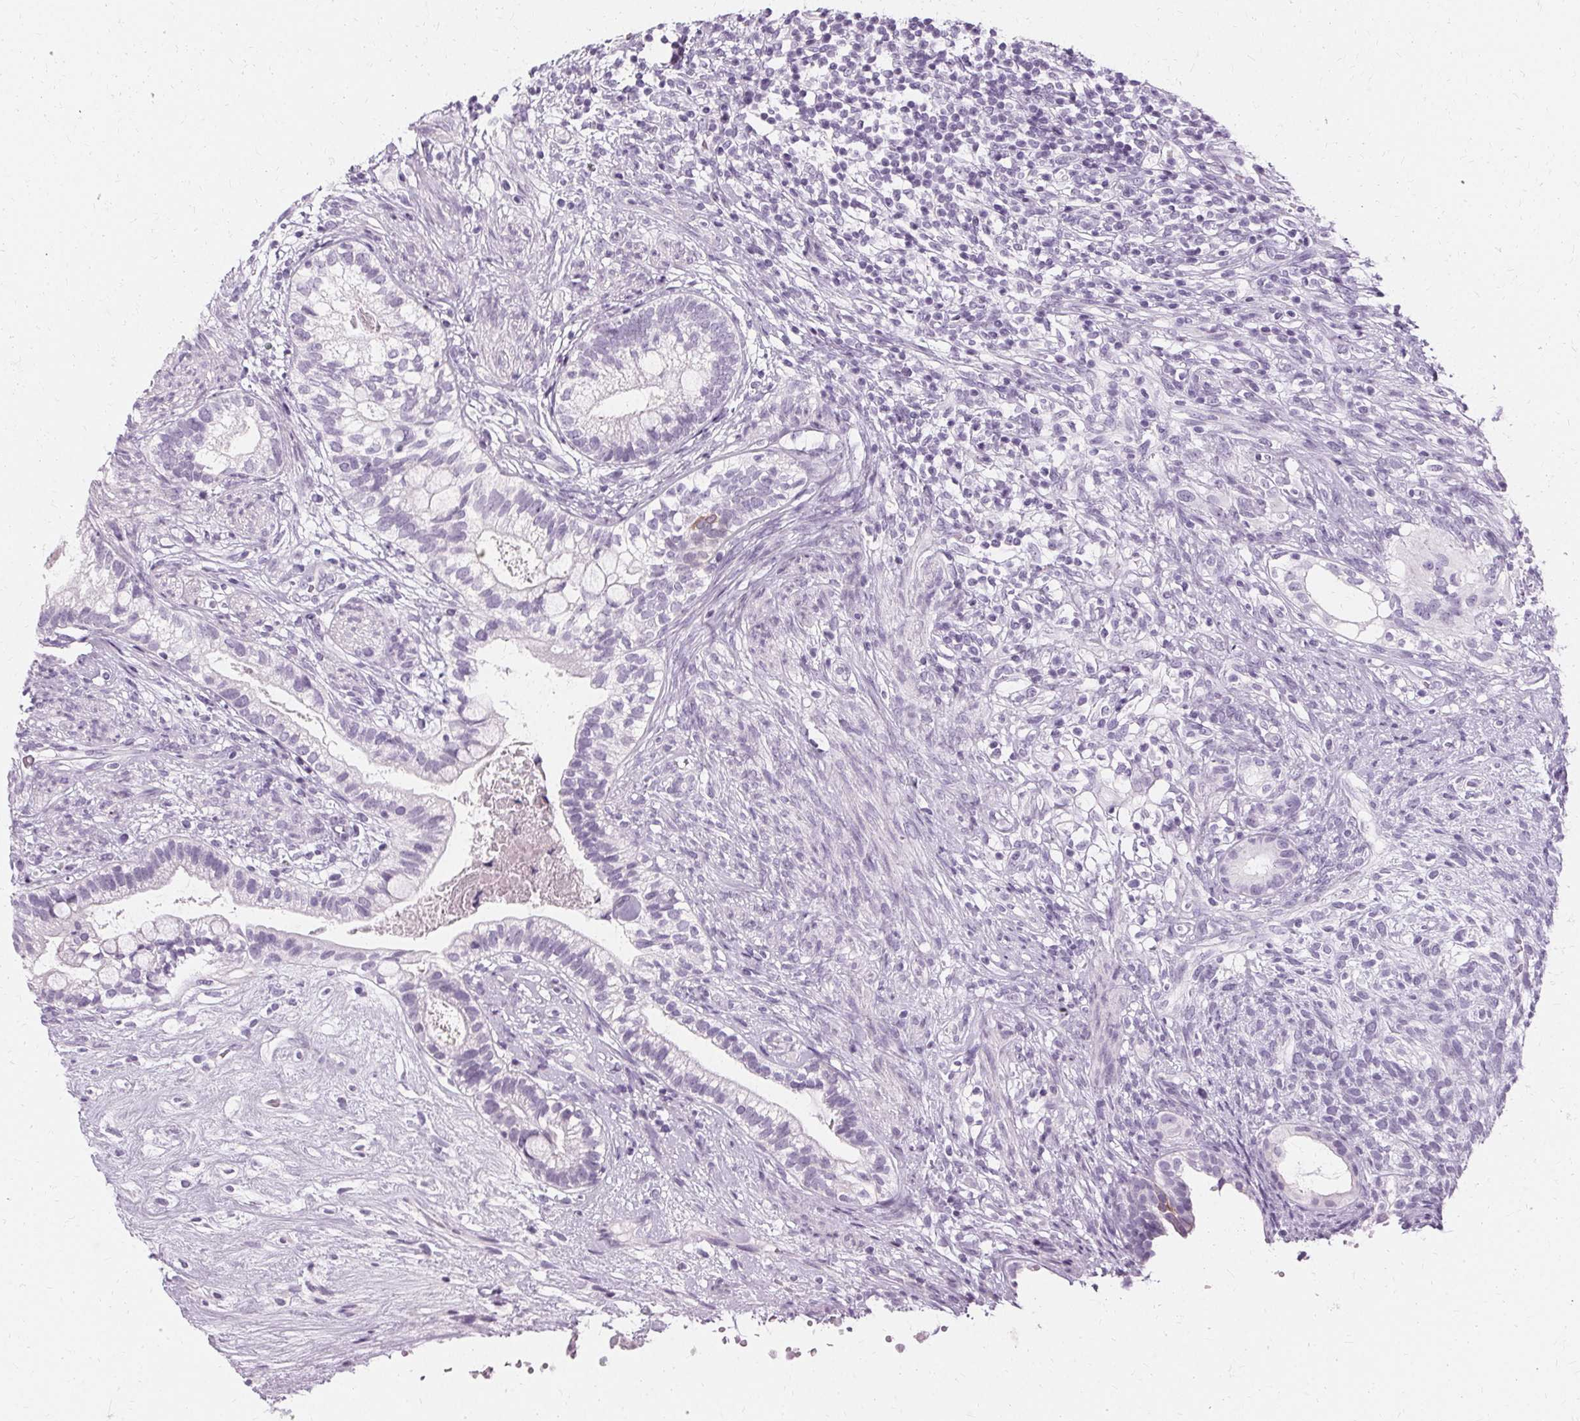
{"staining": {"intensity": "negative", "quantity": "none", "location": "none"}, "tissue": "testis cancer", "cell_type": "Tumor cells", "image_type": "cancer", "snomed": [{"axis": "morphology", "description": "Seminoma, NOS"}, {"axis": "morphology", "description": "Carcinoma, Embryonal, NOS"}, {"axis": "topography", "description": "Testis"}], "caption": "Testis seminoma stained for a protein using immunohistochemistry shows no expression tumor cells.", "gene": "KRT6C", "patient": {"sex": "male", "age": 41}}